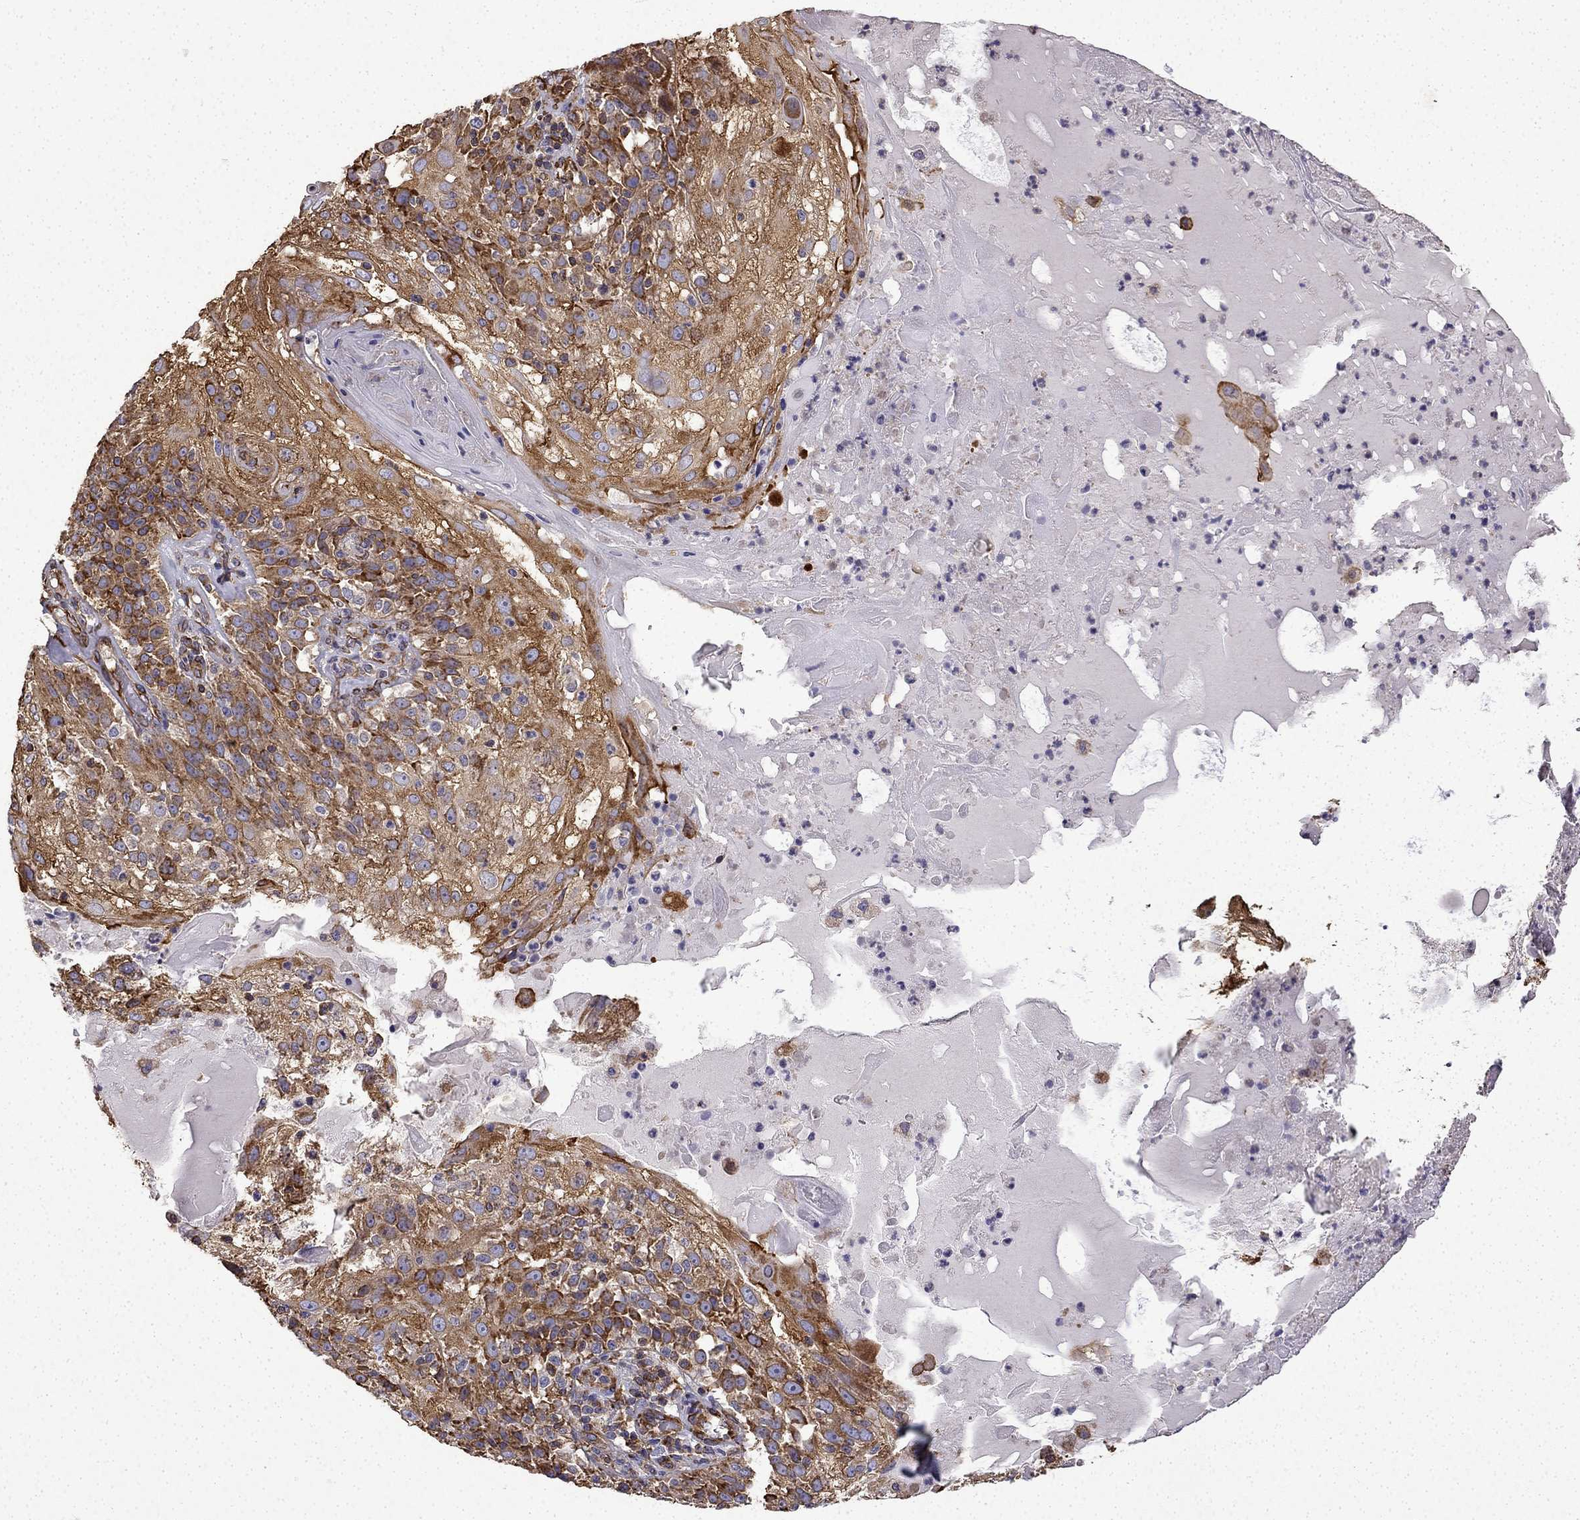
{"staining": {"intensity": "moderate", "quantity": ">75%", "location": "cytoplasmic/membranous"}, "tissue": "skin cancer", "cell_type": "Tumor cells", "image_type": "cancer", "snomed": [{"axis": "morphology", "description": "Normal tissue, NOS"}, {"axis": "morphology", "description": "Squamous cell carcinoma, NOS"}, {"axis": "topography", "description": "Skin"}], "caption": "Immunohistochemical staining of human skin cancer (squamous cell carcinoma) exhibits medium levels of moderate cytoplasmic/membranous protein staining in about >75% of tumor cells.", "gene": "MAP4", "patient": {"sex": "female", "age": 83}}